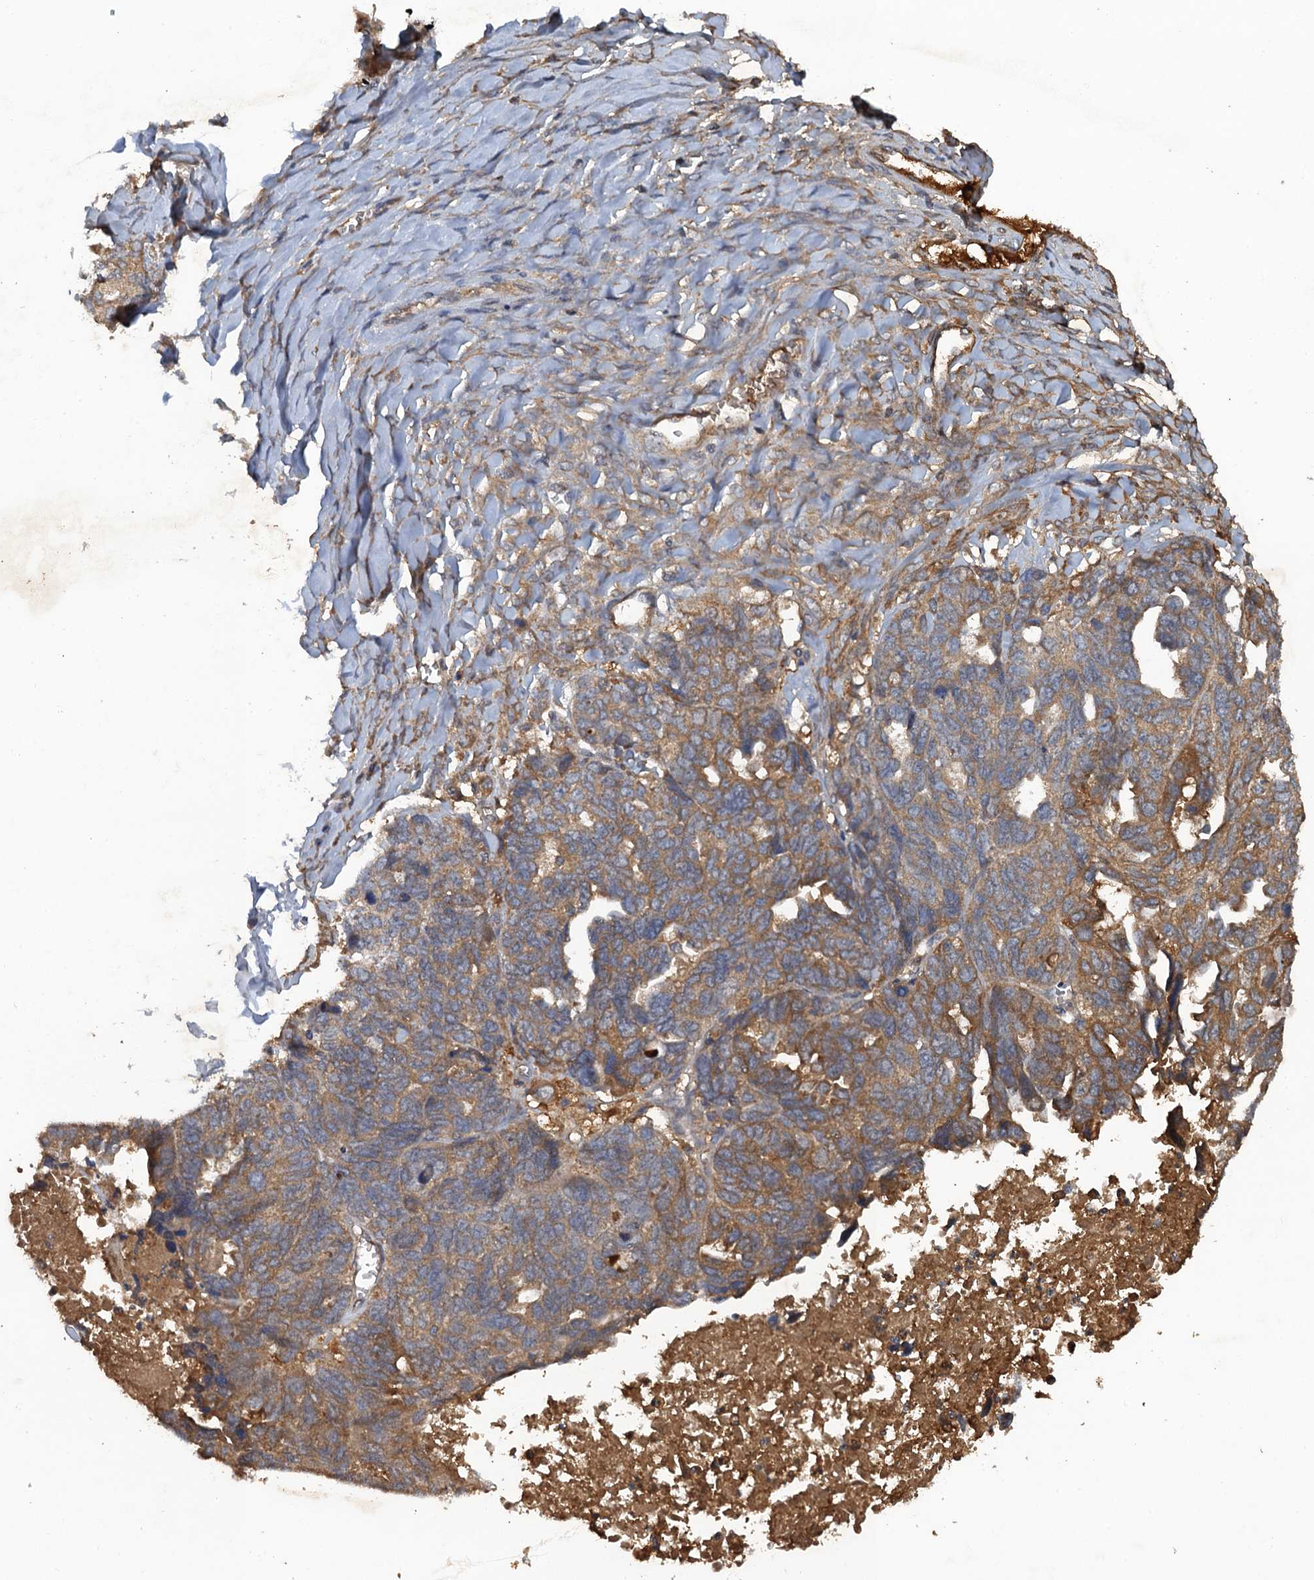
{"staining": {"intensity": "moderate", "quantity": ">75%", "location": "cytoplasmic/membranous"}, "tissue": "ovarian cancer", "cell_type": "Tumor cells", "image_type": "cancer", "snomed": [{"axis": "morphology", "description": "Cystadenocarcinoma, serous, NOS"}, {"axis": "topography", "description": "Ovary"}], "caption": "Moderate cytoplasmic/membranous protein expression is identified in about >75% of tumor cells in ovarian cancer.", "gene": "HAPLN3", "patient": {"sex": "female", "age": 79}}